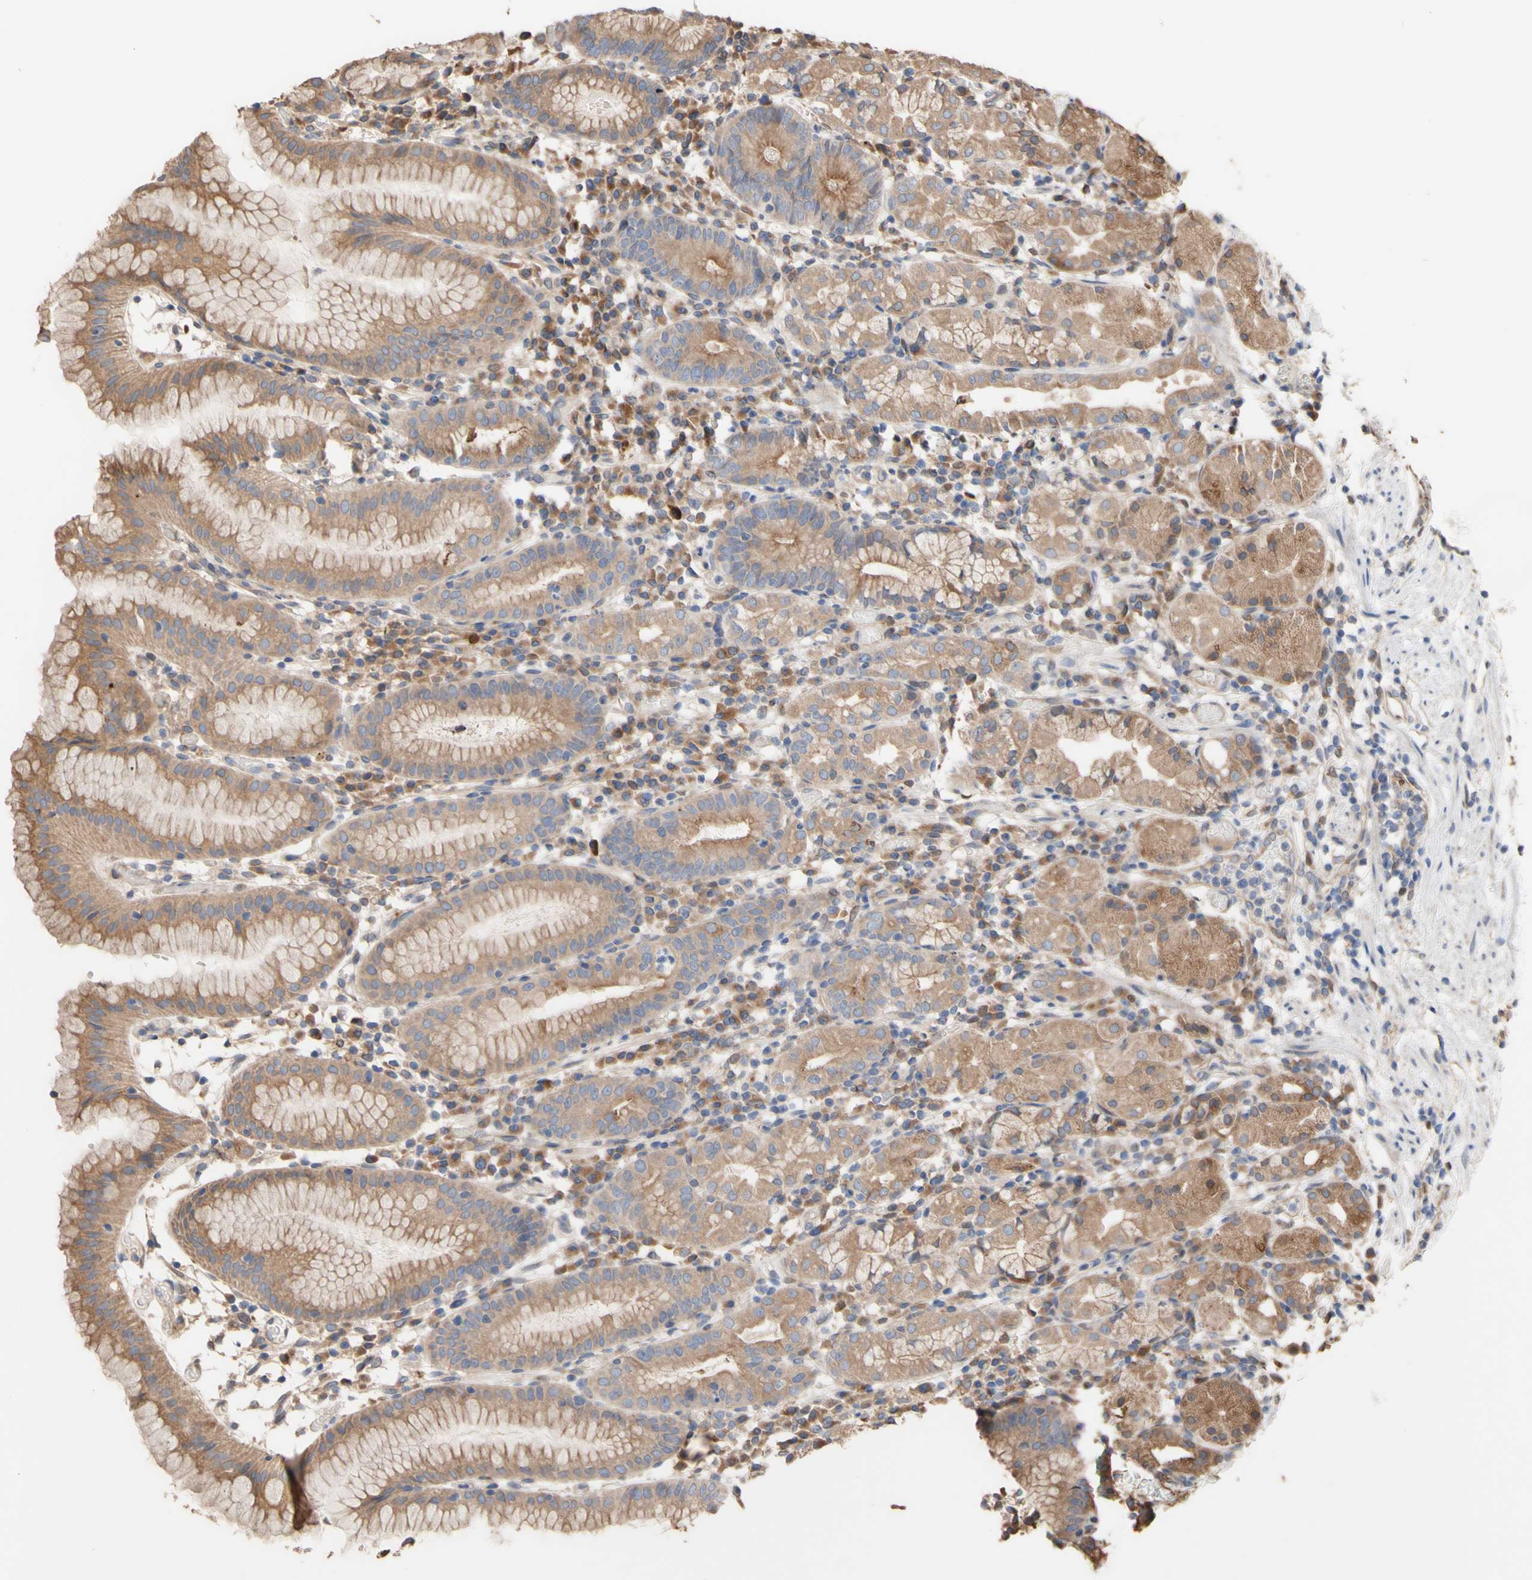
{"staining": {"intensity": "moderate", "quantity": ">75%", "location": "cytoplasmic/membranous"}, "tissue": "stomach", "cell_type": "Glandular cells", "image_type": "normal", "snomed": [{"axis": "morphology", "description": "Normal tissue, NOS"}, {"axis": "topography", "description": "Stomach"}, {"axis": "topography", "description": "Stomach, lower"}], "caption": "Immunohistochemistry (IHC) photomicrograph of normal human stomach stained for a protein (brown), which displays medium levels of moderate cytoplasmic/membranous positivity in about >75% of glandular cells.", "gene": "NECTIN3", "patient": {"sex": "female", "age": 75}}